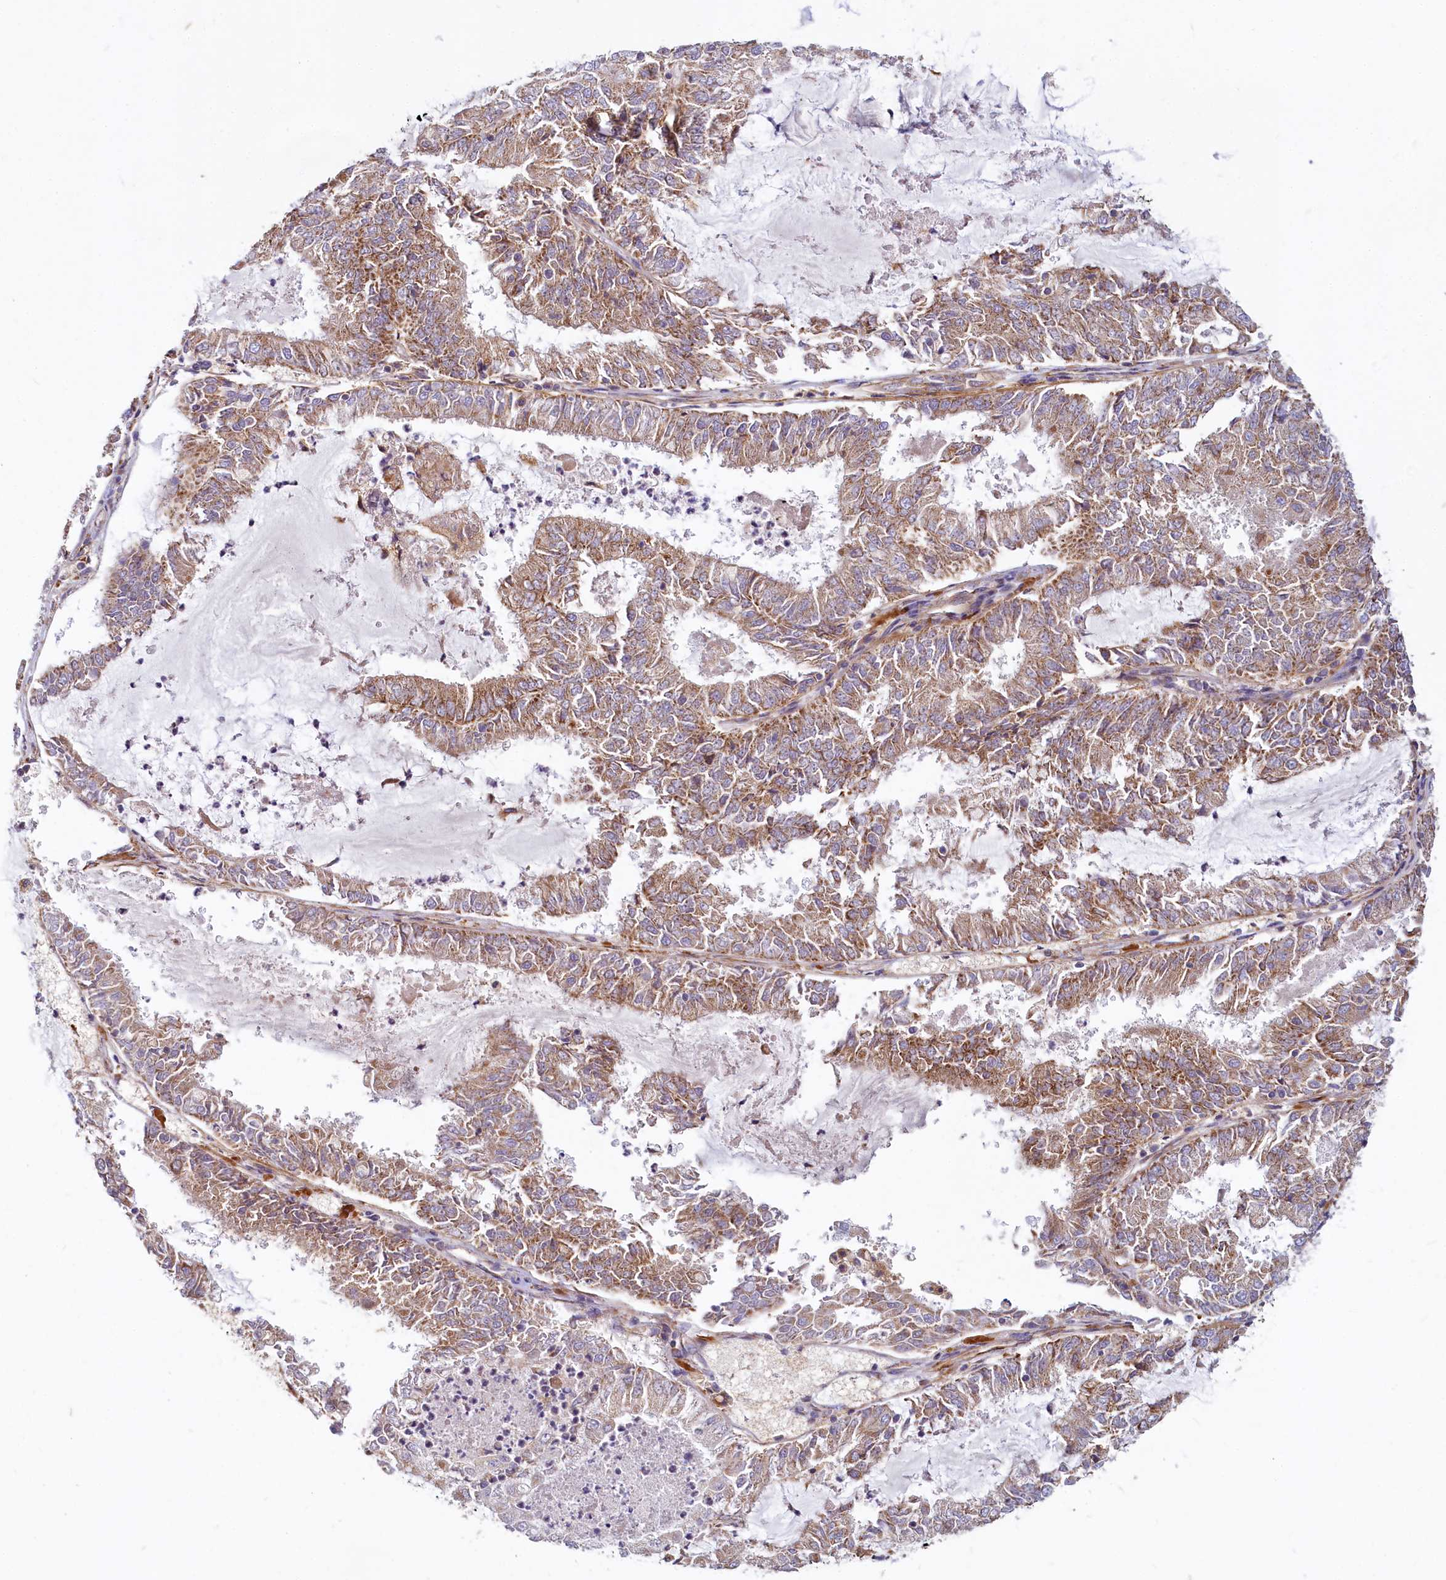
{"staining": {"intensity": "moderate", "quantity": ">75%", "location": "cytoplasmic/membranous"}, "tissue": "endometrial cancer", "cell_type": "Tumor cells", "image_type": "cancer", "snomed": [{"axis": "morphology", "description": "Adenocarcinoma, NOS"}, {"axis": "topography", "description": "Endometrium"}], "caption": "Adenocarcinoma (endometrial) was stained to show a protein in brown. There is medium levels of moderate cytoplasmic/membranous positivity in about >75% of tumor cells. (IHC, brightfield microscopy, high magnification).", "gene": "ADCY2", "patient": {"sex": "female", "age": 57}}